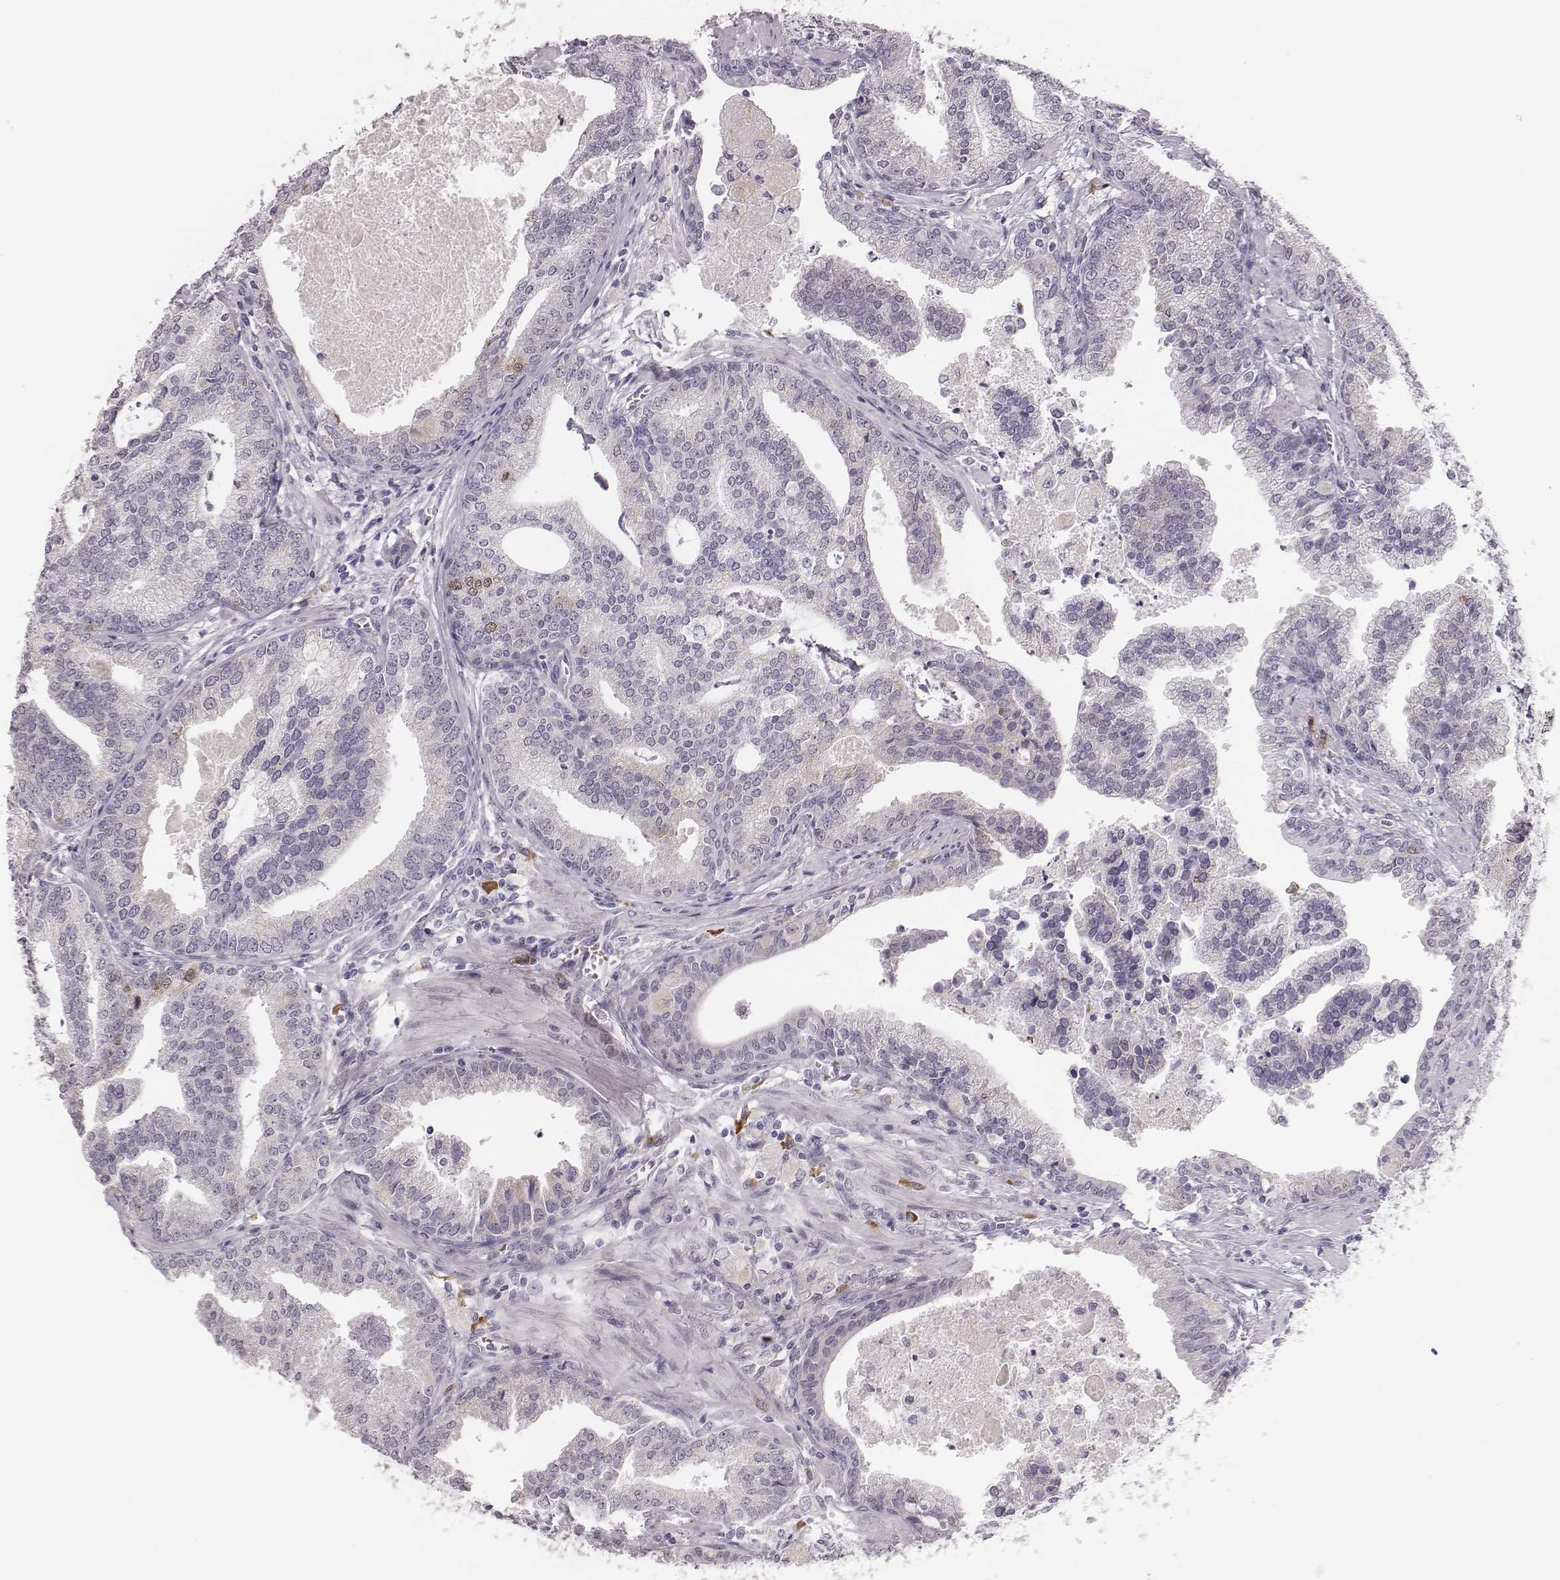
{"staining": {"intensity": "weak", "quantity": "<25%", "location": "cytoplasmic/membranous,nuclear"}, "tissue": "prostate cancer", "cell_type": "Tumor cells", "image_type": "cancer", "snomed": [{"axis": "morphology", "description": "Adenocarcinoma, NOS"}, {"axis": "topography", "description": "Prostate"}], "caption": "An immunohistochemistry histopathology image of adenocarcinoma (prostate) is shown. There is no staining in tumor cells of adenocarcinoma (prostate).", "gene": "PBK", "patient": {"sex": "male", "age": 64}}